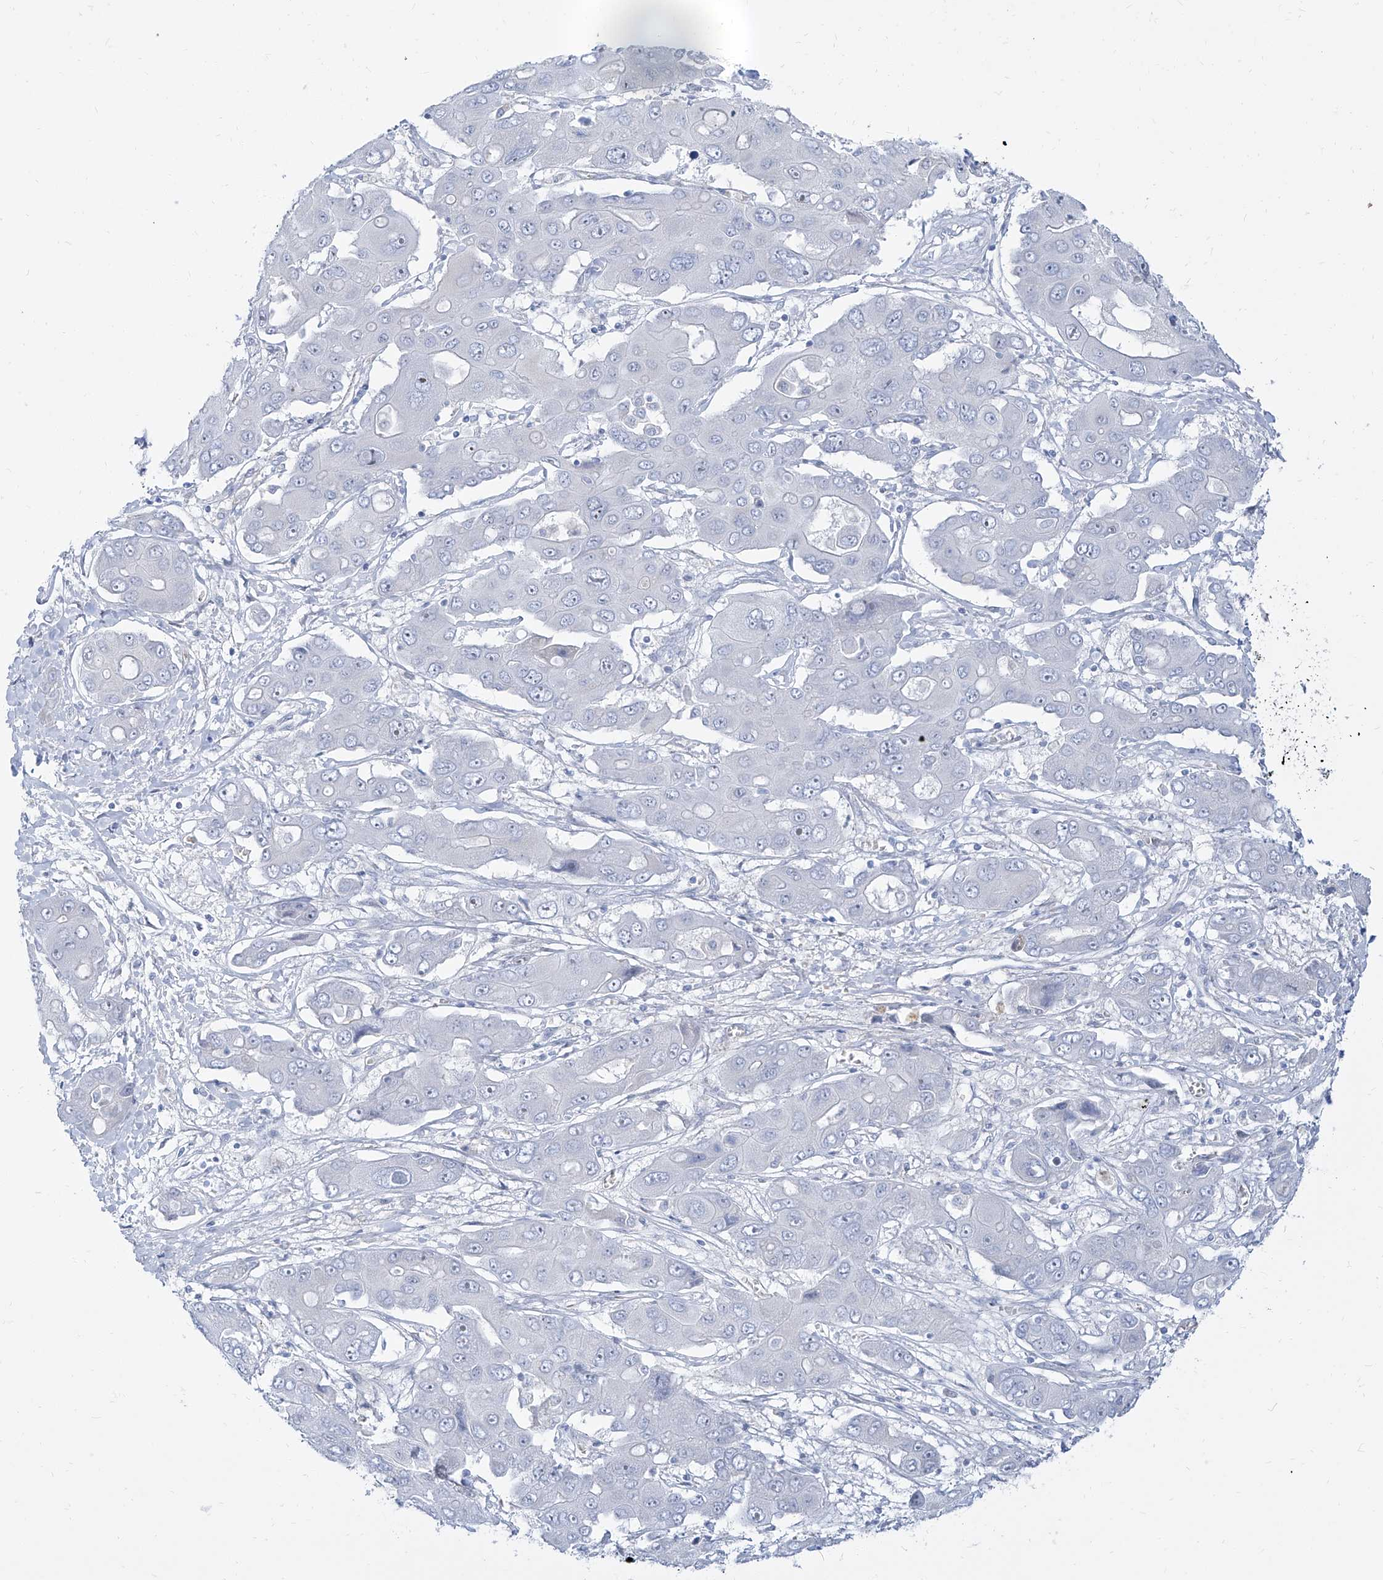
{"staining": {"intensity": "negative", "quantity": "none", "location": "none"}, "tissue": "liver cancer", "cell_type": "Tumor cells", "image_type": "cancer", "snomed": [{"axis": "morphology", "description": "Cholangiocarcinoma"}, {"axis": "topography", "description": "Liver"}], "caption": "Immunohistochemistry (IHC) micrograph of liver cholangiocarcinoma stained for a protein (brown), which demonstrates no positivity in tumor cells.", "gene": "TXLNB", "patient": {"sex": "male", "age": 67}}